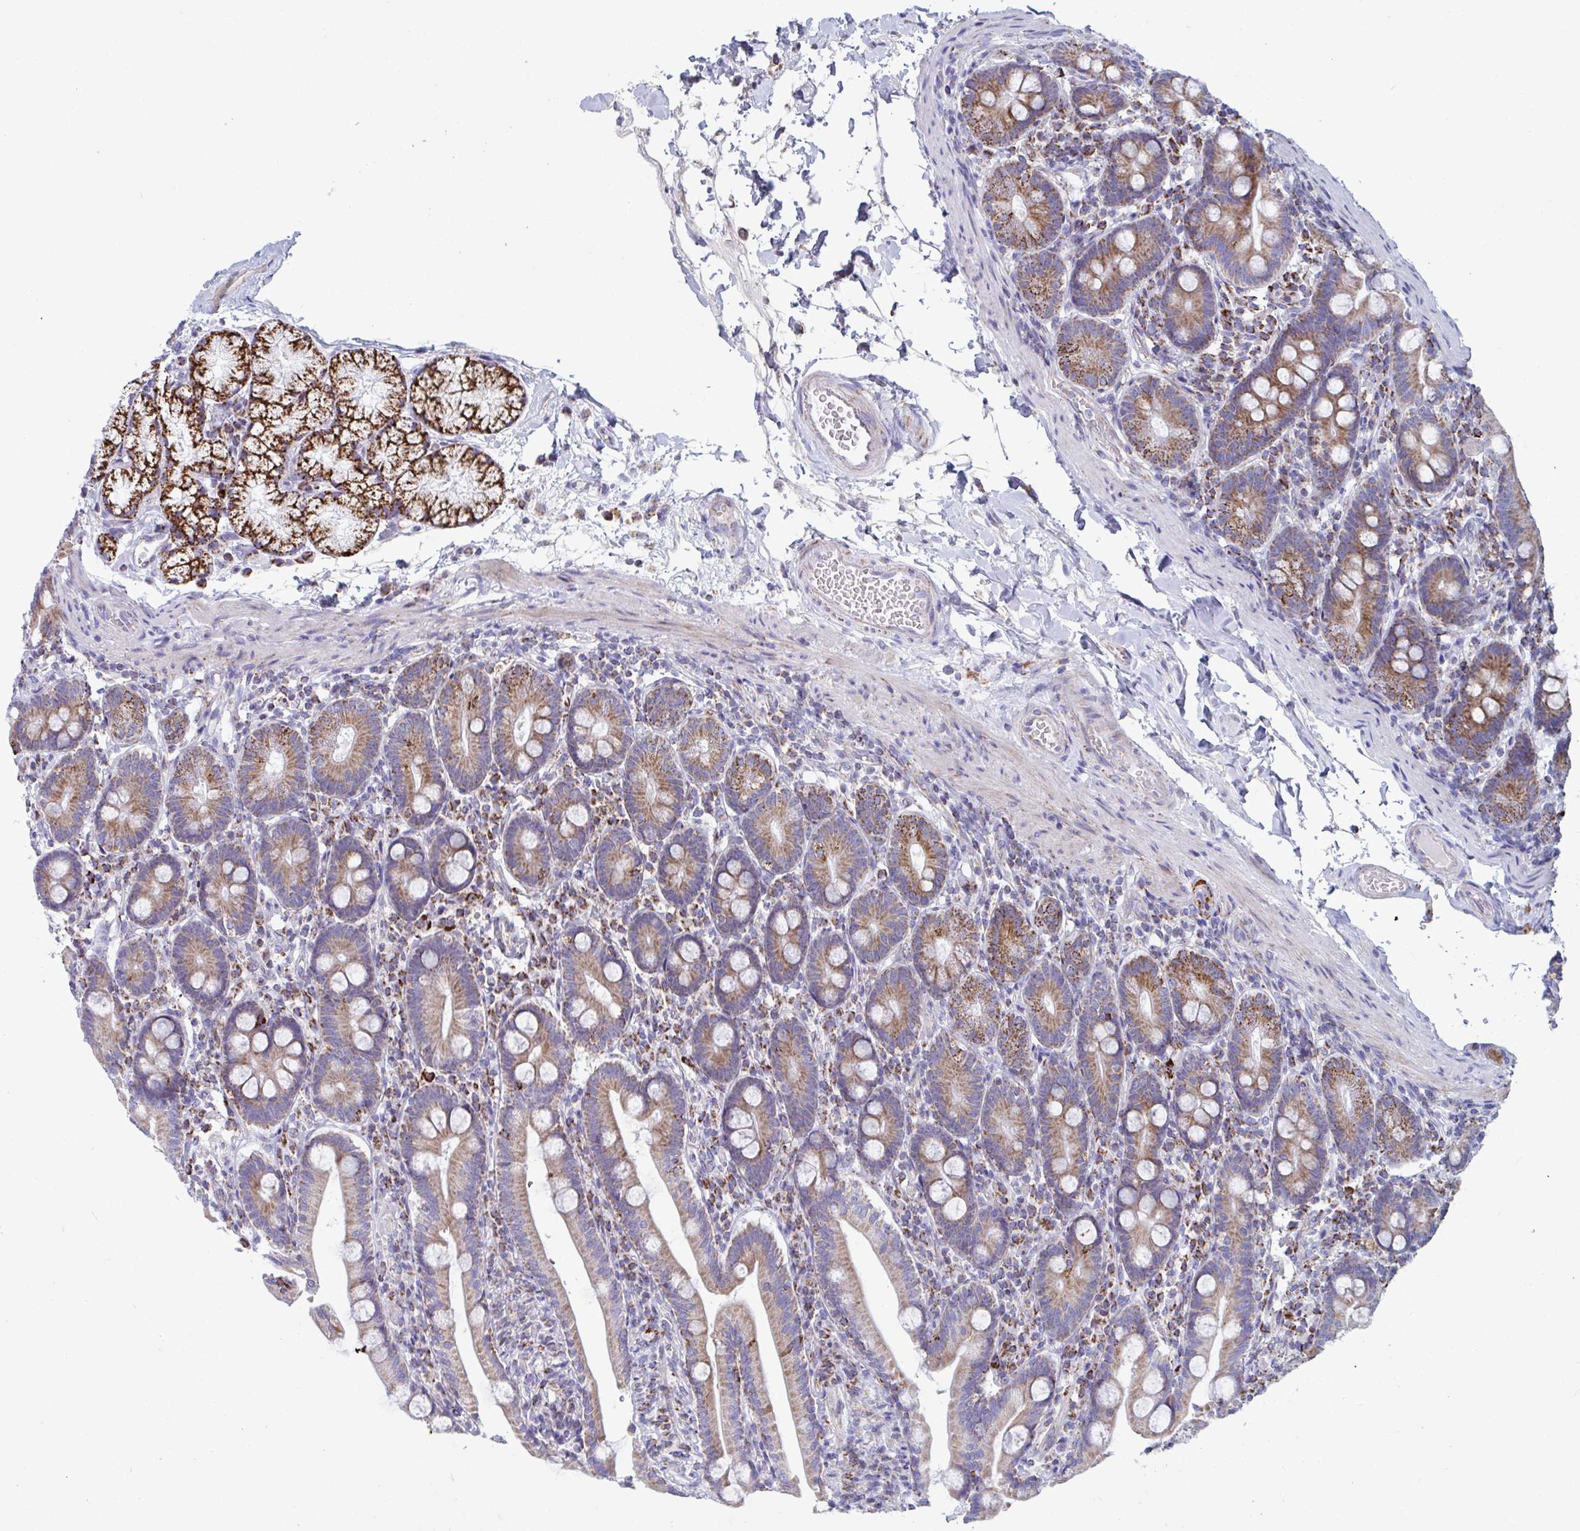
{"staining": {"intensity": "moderate", "quantity": ">75%", "location": "cytoplasmic/membranous"}, "tissue": "duodenum", "cell_type": "Glandular cells", "image_type": "normal", "snomed": [{"axis": "morphology", "description": "Normal tissue, NOS"}, {"axis": "topography", "description": "Duodenum"}], "caption": "Approximately >75% of glandular cells in unremarkable duodenum display moderate cytoplasmic/membranous protein expression as visualized by brown immunohistochemical staining.", "gene": "BCAT2", "patient": {"sex": "female", "age": 67}}